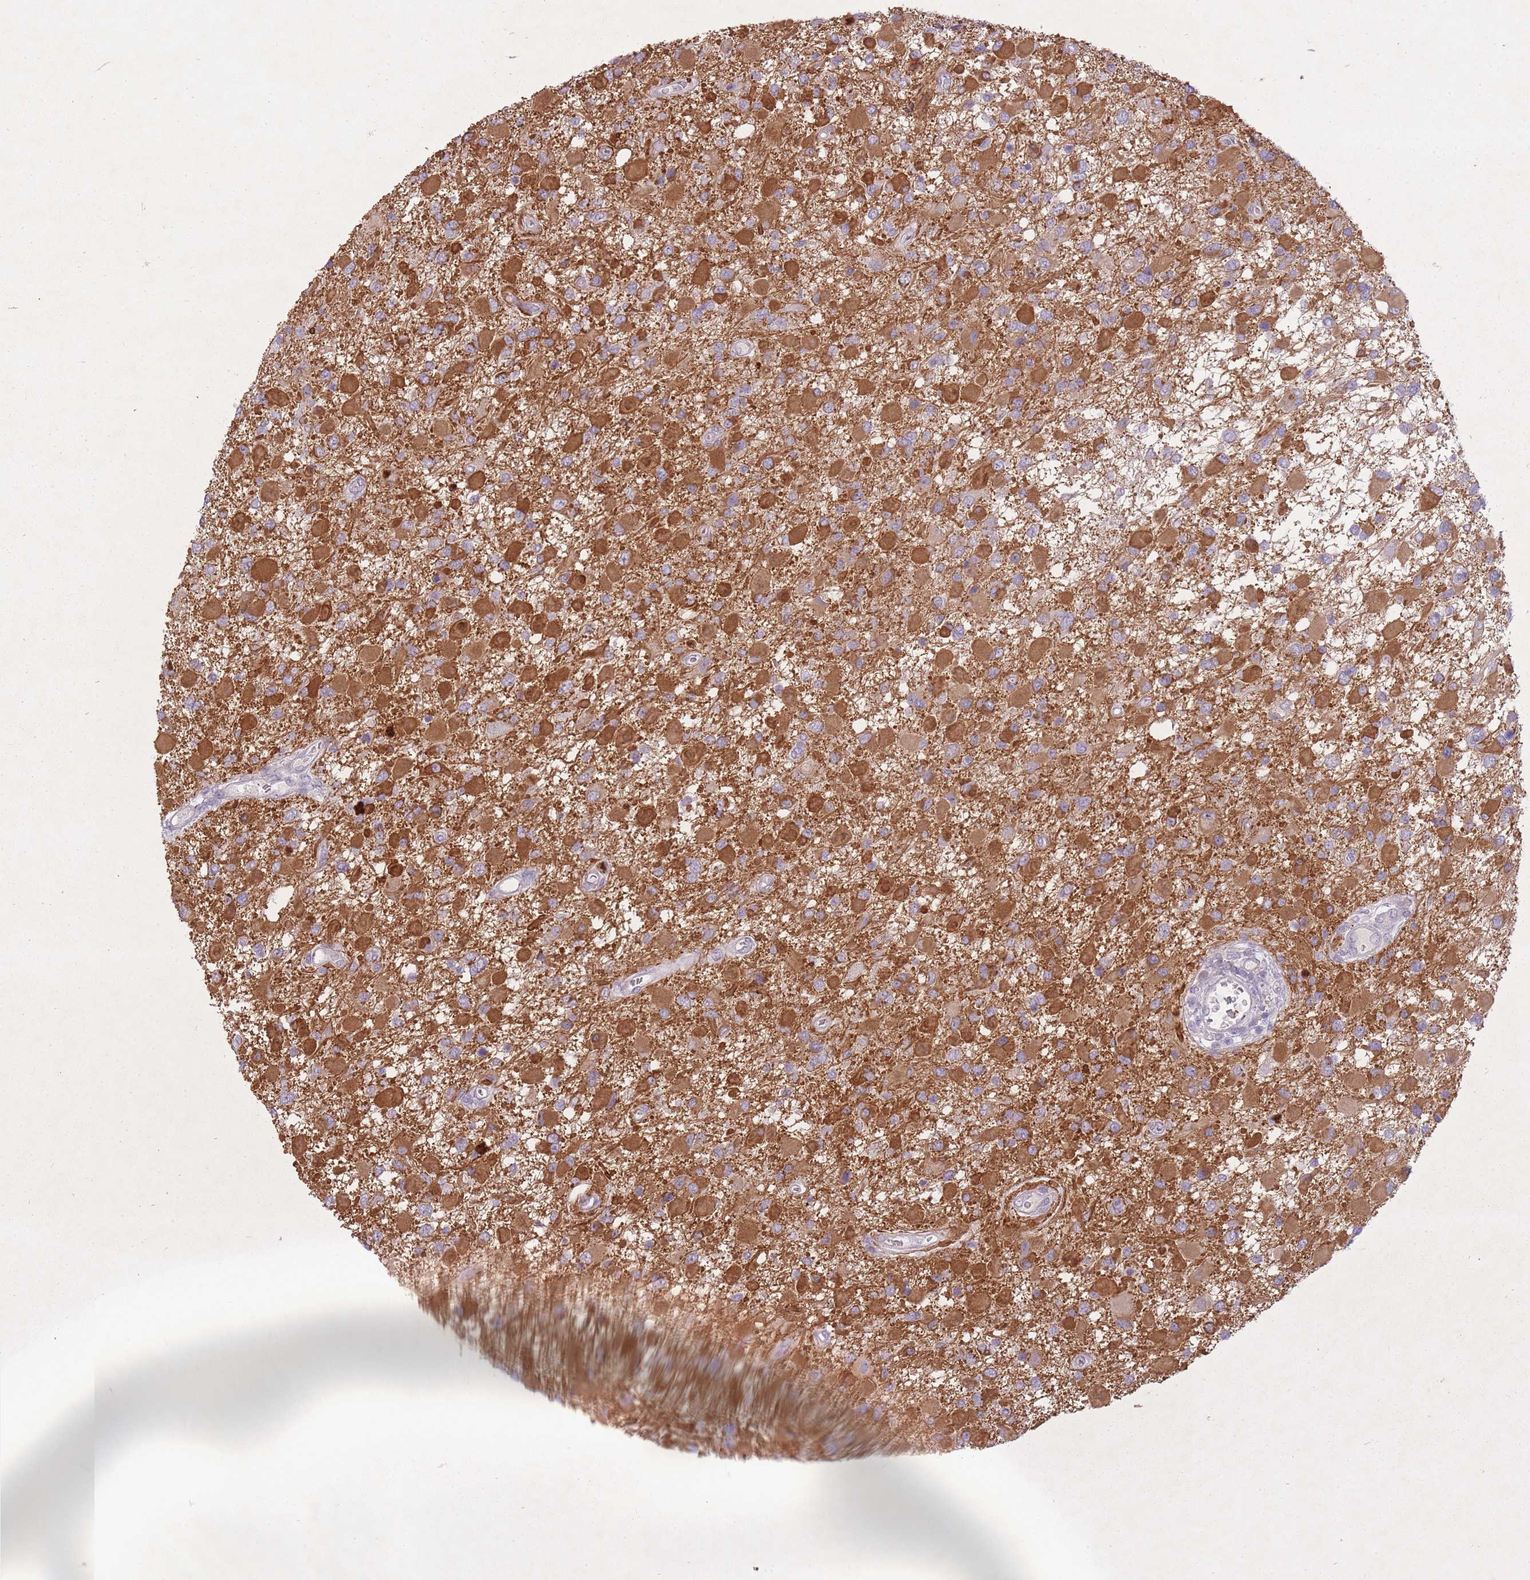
{"staining": {"intensity": "moderate", "quantity": "<25%", "location": "cytoplasmic/membranous"}, "tissue": "glioma", "cell_type": "Tumor cells", "image_type": "cancer", "snomed": [{"axis": "morphology", "description": "Glioma, malignant, High grade"}, {"axis": "topography", "description": "Brain"}], "caption": "Immunohistochemistry (IHC) (DAB (3,3'-diaminobenzidine)) staining of malignant glioma (high-grade) demonstrates moderate cytoplasmic/membranous protein expression in approximately <25% of tumor cells.", "gene": "FAM43B", "patient": {"sex": "male", "age": 53}}